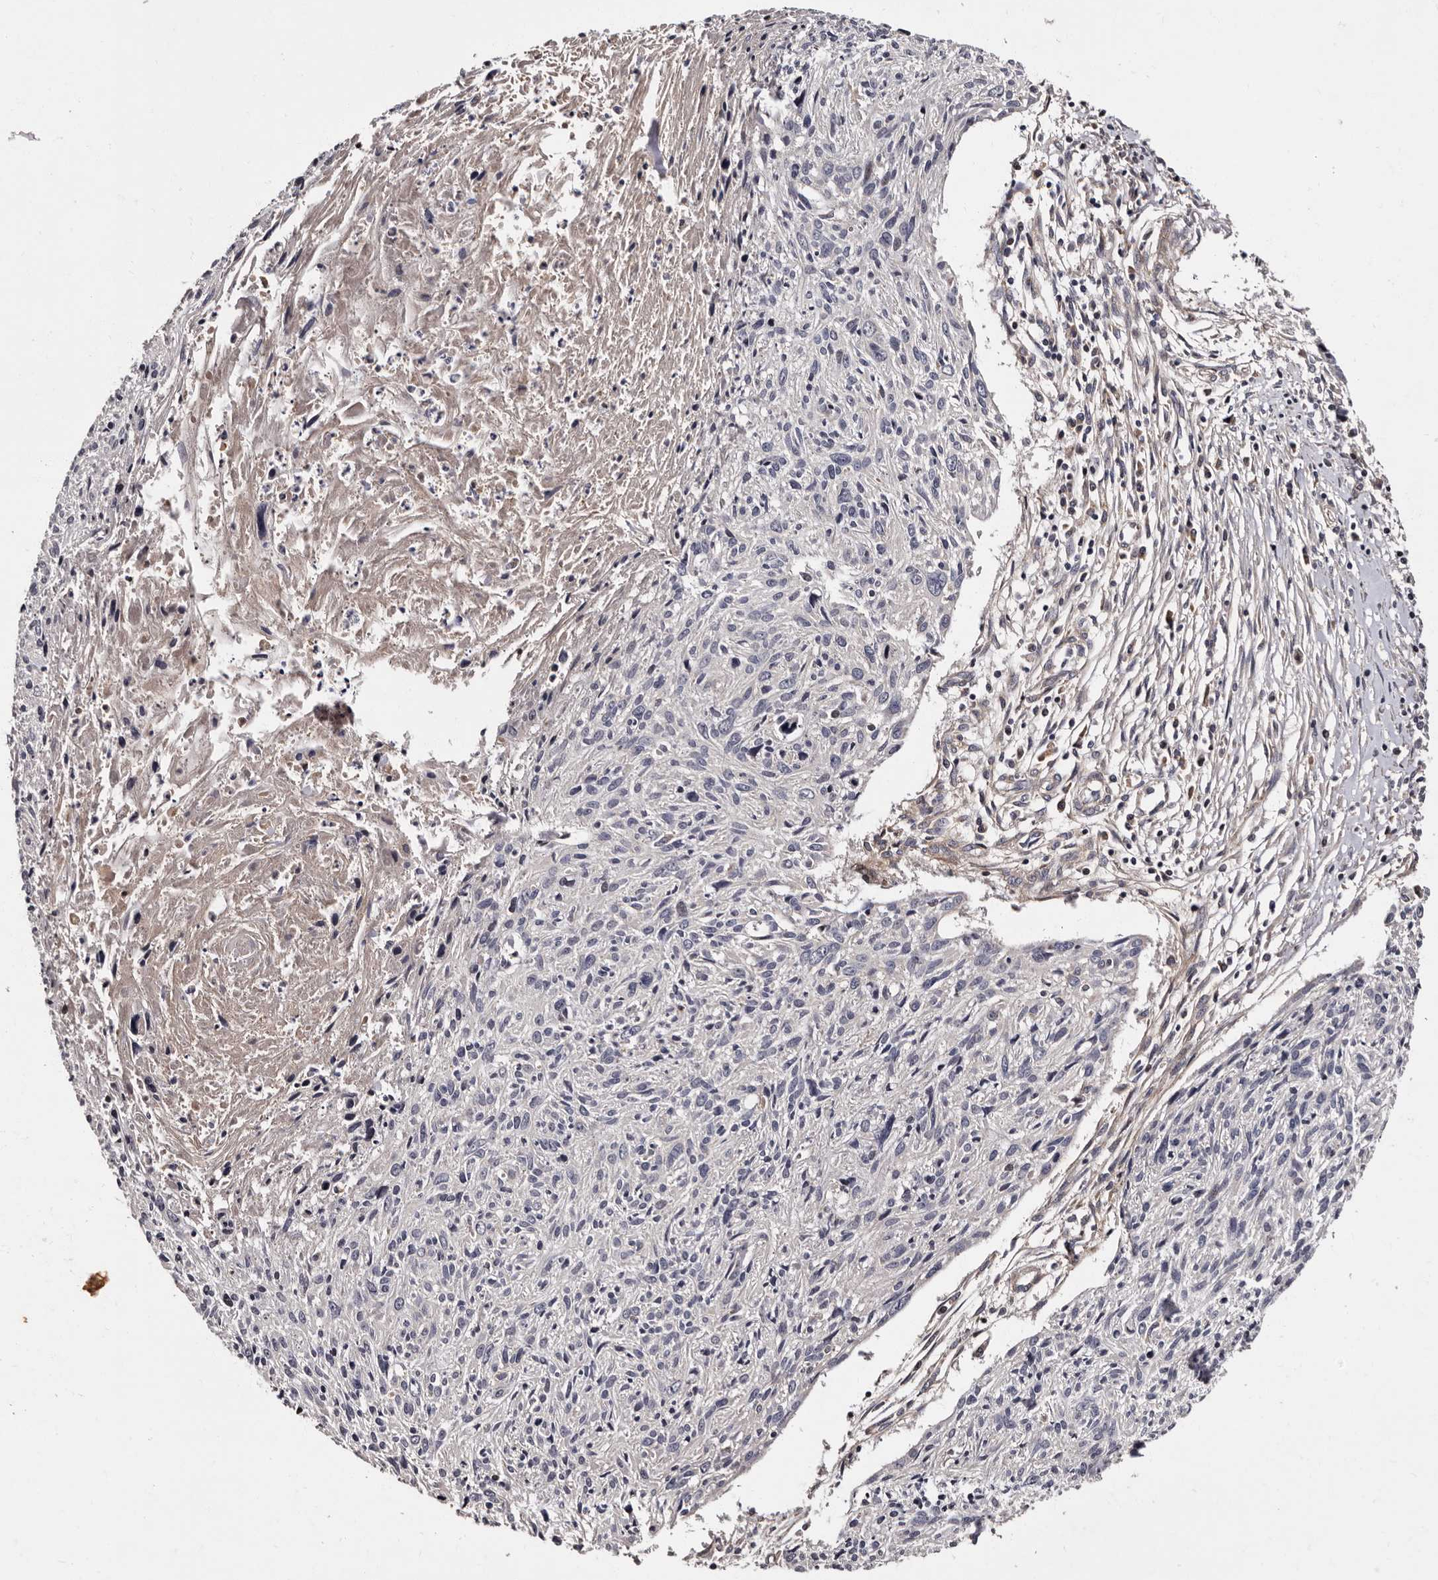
{"staining": {"intensity": "negative", "quantity": "none", "location": "none"}, "tissue": "cervical cancer", "cell_type": "Tumor cells", "image_type": "cancer", "snomed": [{"axis": "morphology", "description": "Squamous cell carcinoma, NOS"}, {"axis": "topography", "description": "Cervix"}], "caption": "Tumor cells show no significant protein staining in cervical cancer (squamous cell carcinoma). (DAB IHC visualized using brightfield microscopy, high magnification).", "gene": "ADCK5", "patient": {"sex": "female", "age": 51}}